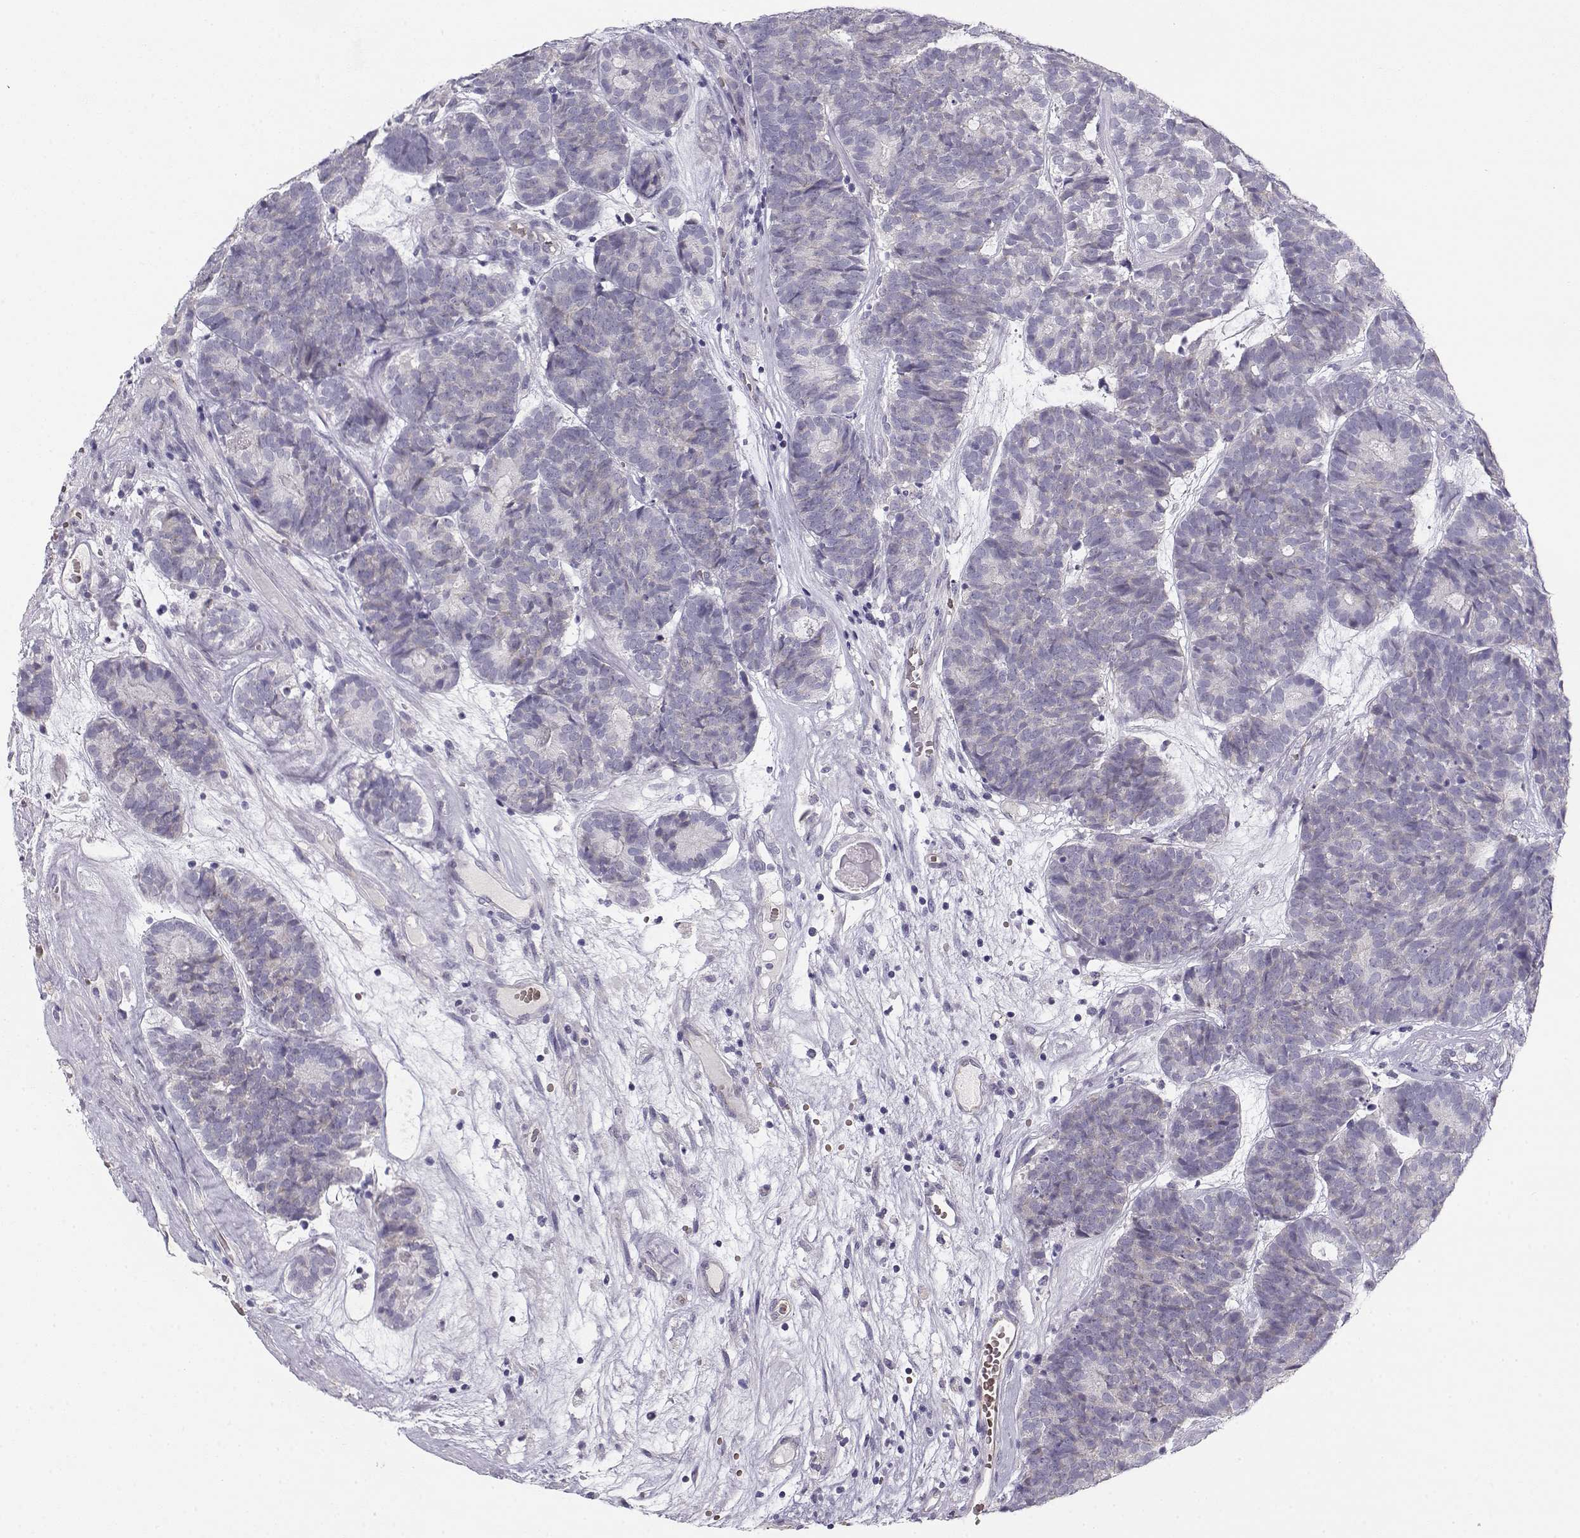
{"staining": {"intensity": "negative", "quantity": "none", "location": "none"}, "tissue": "head and neck cancer", "cell_type": "Tumor cells", "image_type": "cancer", "snomed": [{"axis": "morphology", "description": "Adenocarcinoma, NOS"}, {"axis": "topography", "description": "Head-Neck"}], "caption": "An image of human head and neck cancer (adenocarcinoma) is negative for staining in tumor cells.", "gene": "MYO1A", "patient": {"sex": "female", "age": 81}}